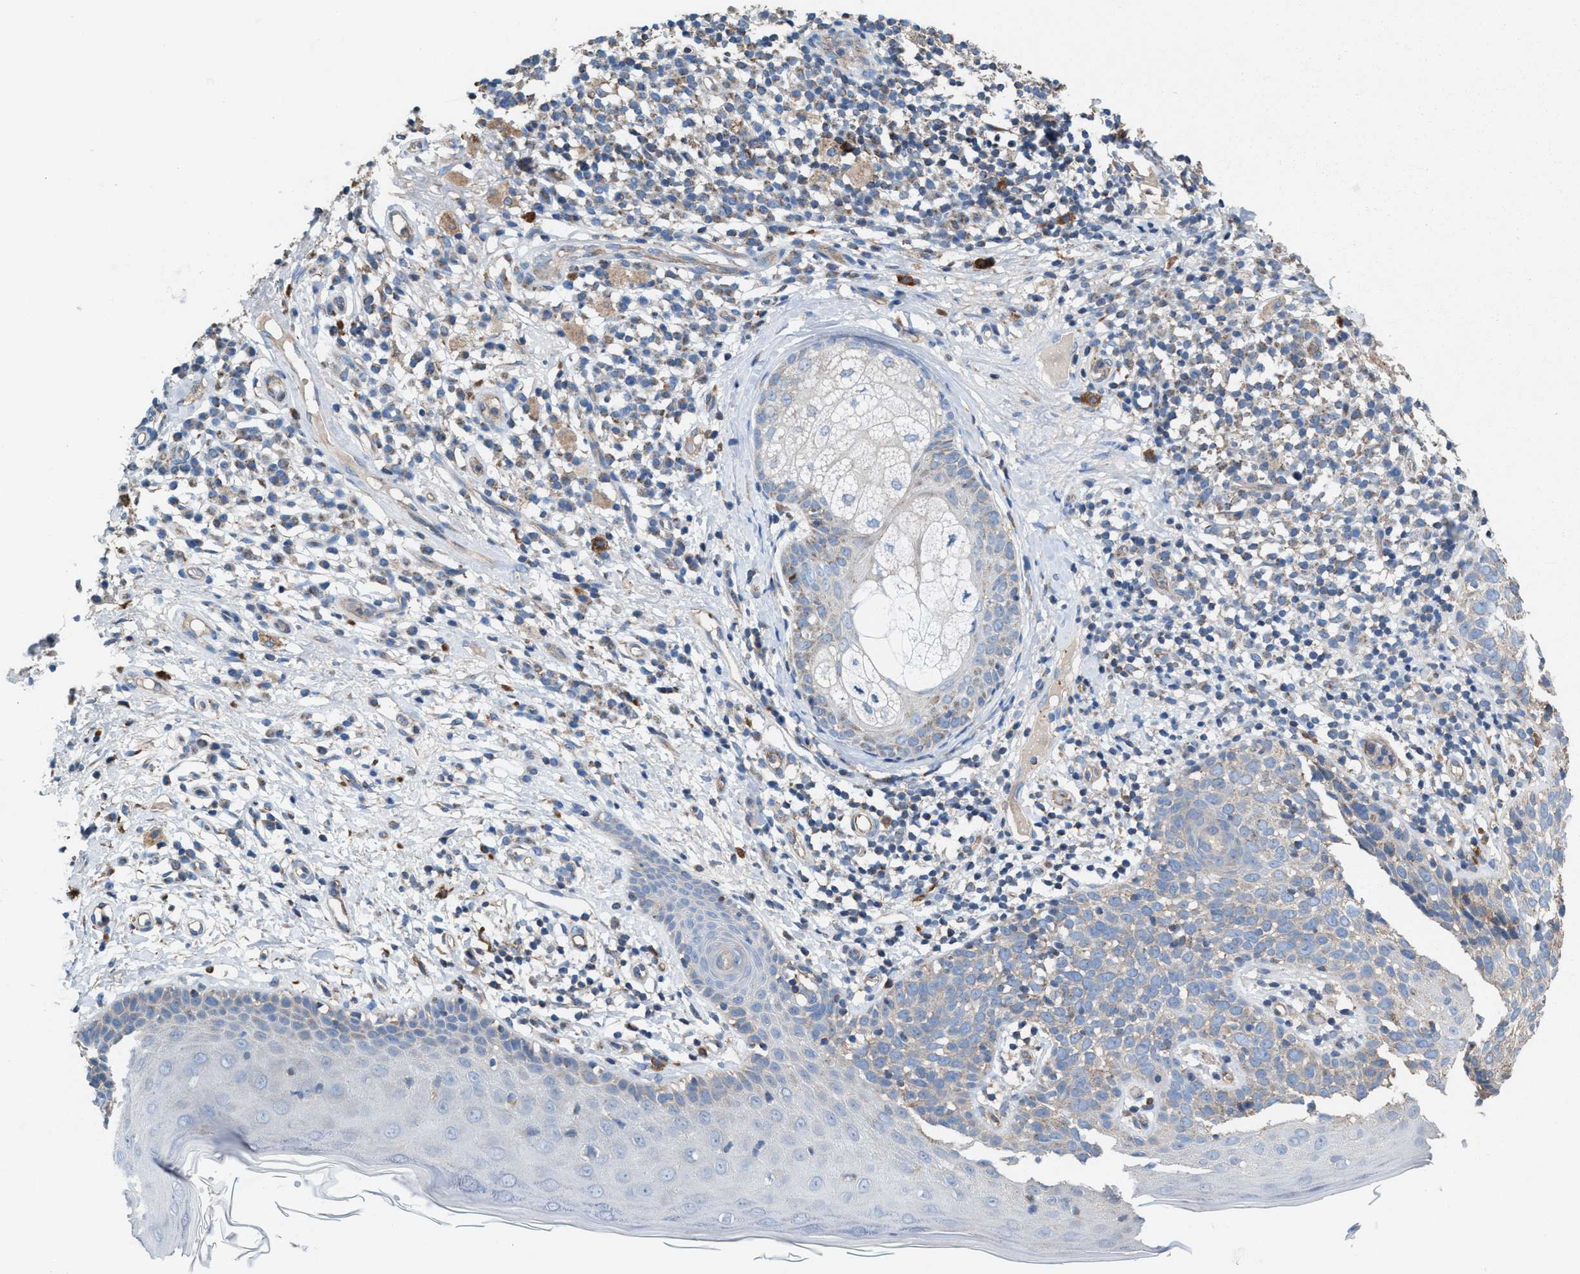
{"staining": {"intensity": "negative", "quantity": "none", "location": "none"}, "tissue": "skin cancer", "cell_type": "Tumor cells", "image_type": "cancer", "snomed": [{"axis": "morphology", "description": "Squamous cell carcinoma in situ, NOS"}, {"axis": "morphology", "description": "Squamous cell carcinoma, NOS"}, {"axis": "topography", "description": "Skin"}], "caption": "IHC micrograph of skin cancer (squamous cell carcinoma in situ) stained for a protein (brown), which demonstrates no positivity in tumor cells.", "gene": "MRM1", "patient": {"sex": "male", "age": 93}}